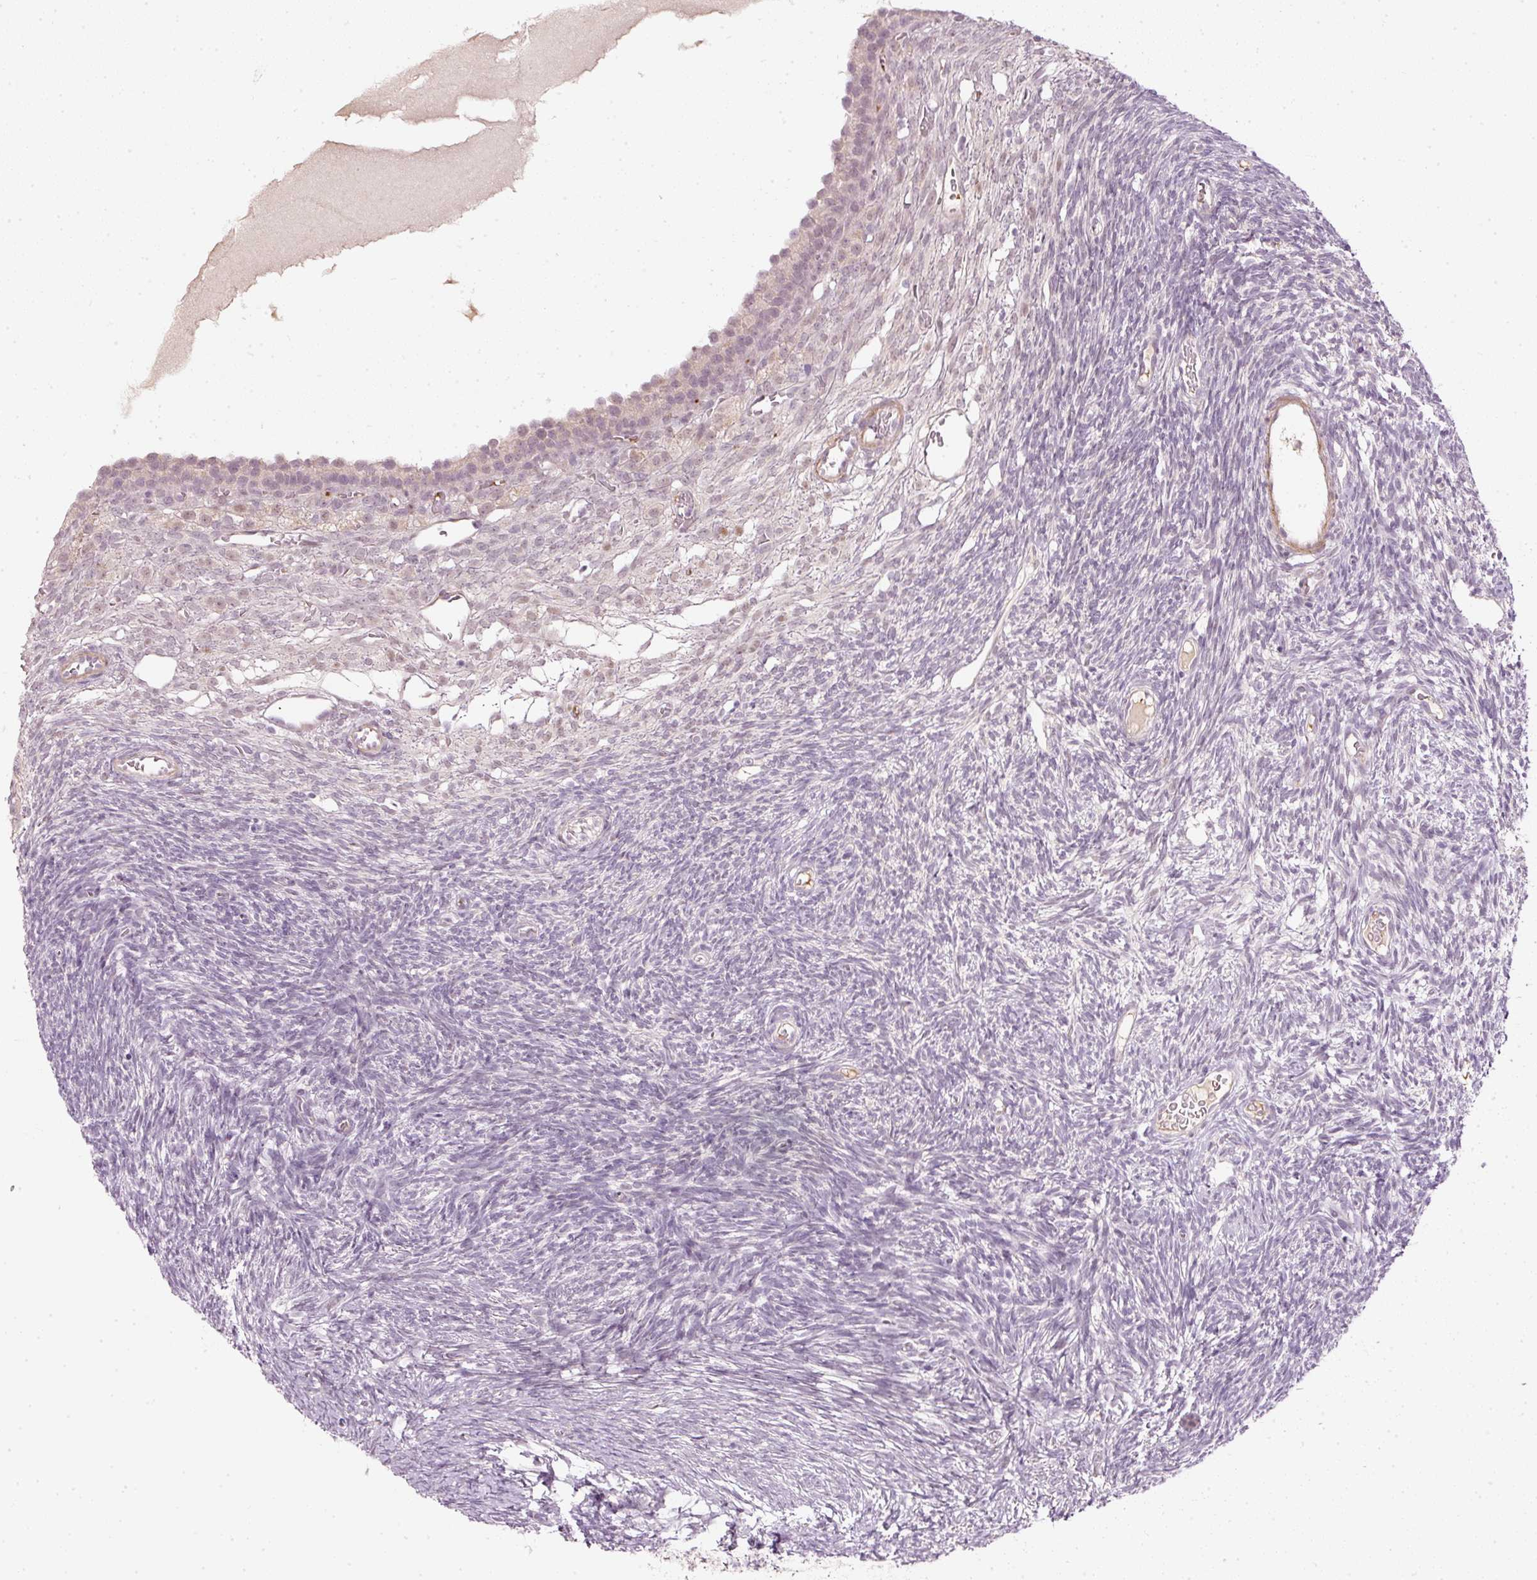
{"staining": {"intensity": "negative", "quantity": "none", "location": "none"}, "tissue": "ovary", "cell_type": "Follicle cells", "image_type": "normal", "snomed": [{"axis": "morphology", "description": "Normal tissue, NOS"}, {"axis": "topography", "description": "Ovary"}], "caption": "High magnification brightfield microscopy of unremarkable ovary stained with DAB (brown) and counterstained with hematoxylin (blue): follicle cells show no significant staining. The staining was performed using DAB to visualize the protein expression in brown, while the nuclei were stained in blue with hematoxylin (Magnification: 20x).", "gene": "TOGARAM1", "patient": {"sex": "female", "age": 39}}